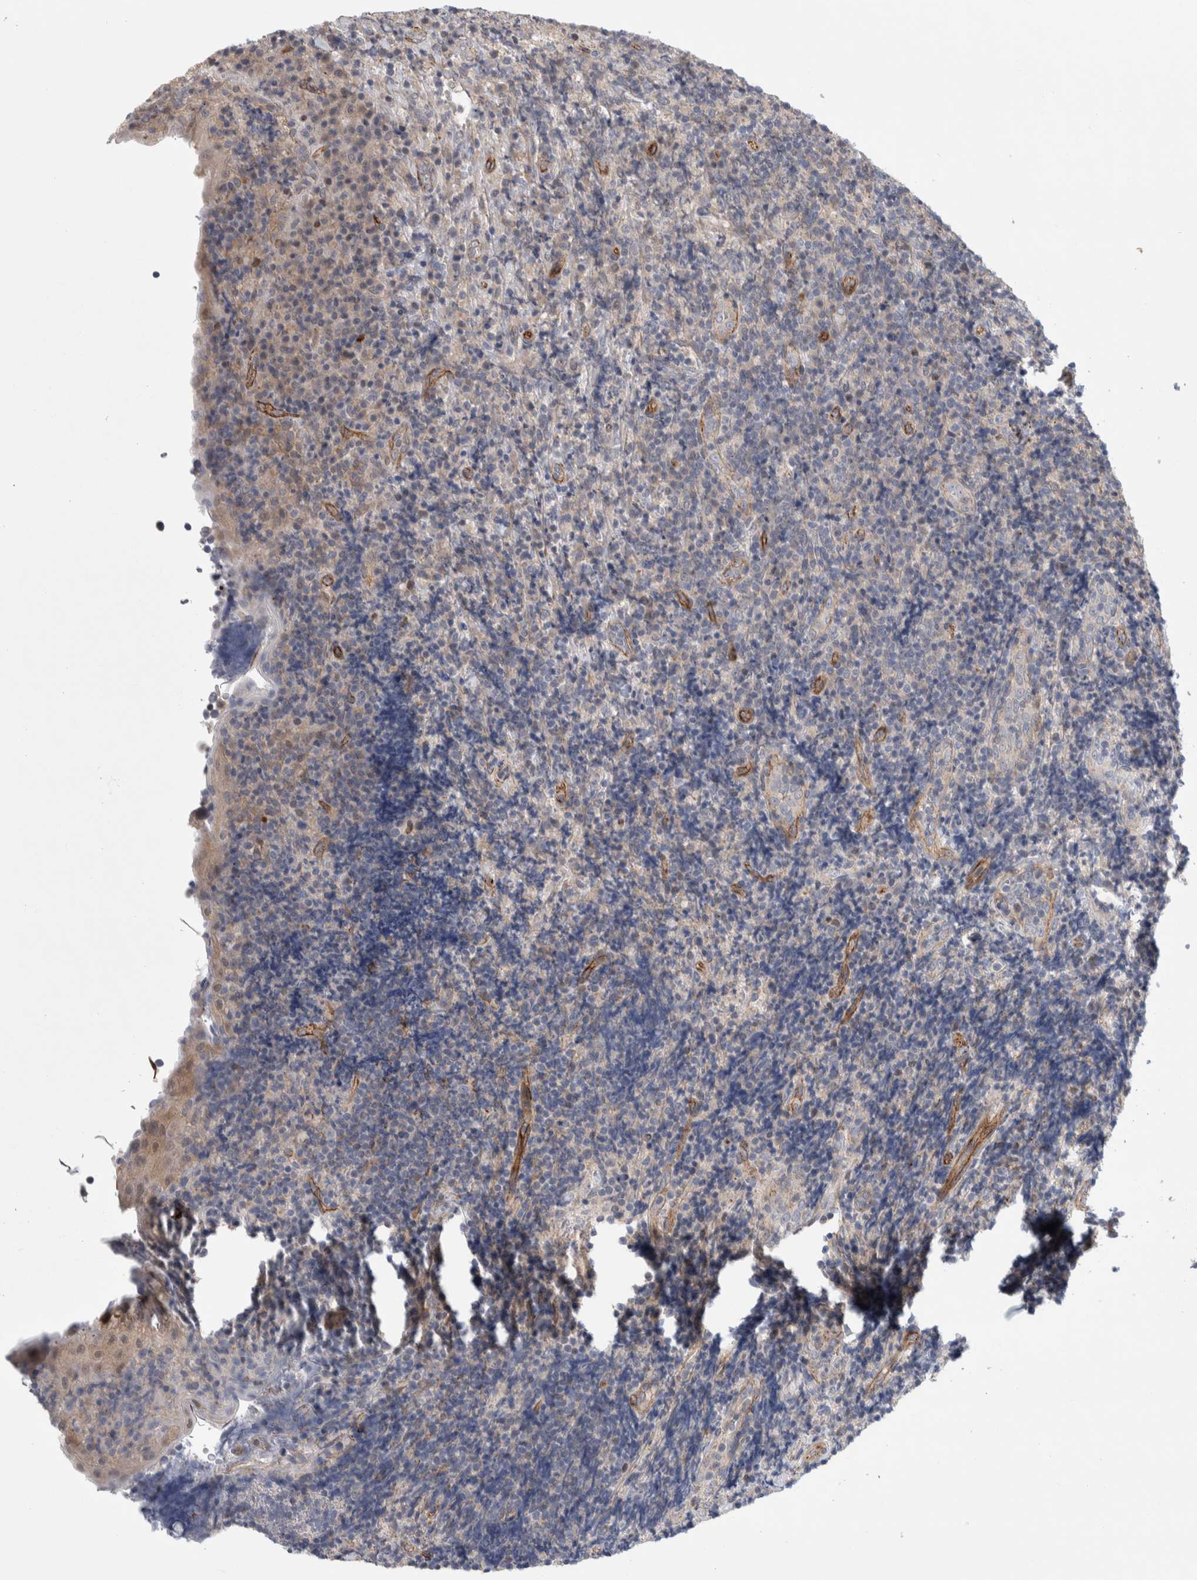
{"staining": {"intensity": "weak", "quantity": "<25%", "location": "cytoplasmic/membranous"}, "tissue": "lymphoma", "cell_type": "Tumor cells", "image_type": "cancer", "snomed": [{"axis": "morphology", "description": "Malignant lymphoma, non-Hodgkin's type, High grade"}, {"axis": "topography", "description": "Tonsil"}], "caption": "A micrograph of human high-grade malignant lymphoma, non-Hodgkin's type is negative for staining in tumor cells. (Stains: DAB immunohistochemistry with hematoxylin counter stain, Microscopy: brightfield microscopy at high magnification).", "gene": "ZNF862", "patient": {"sex": "female", "age": 36}}